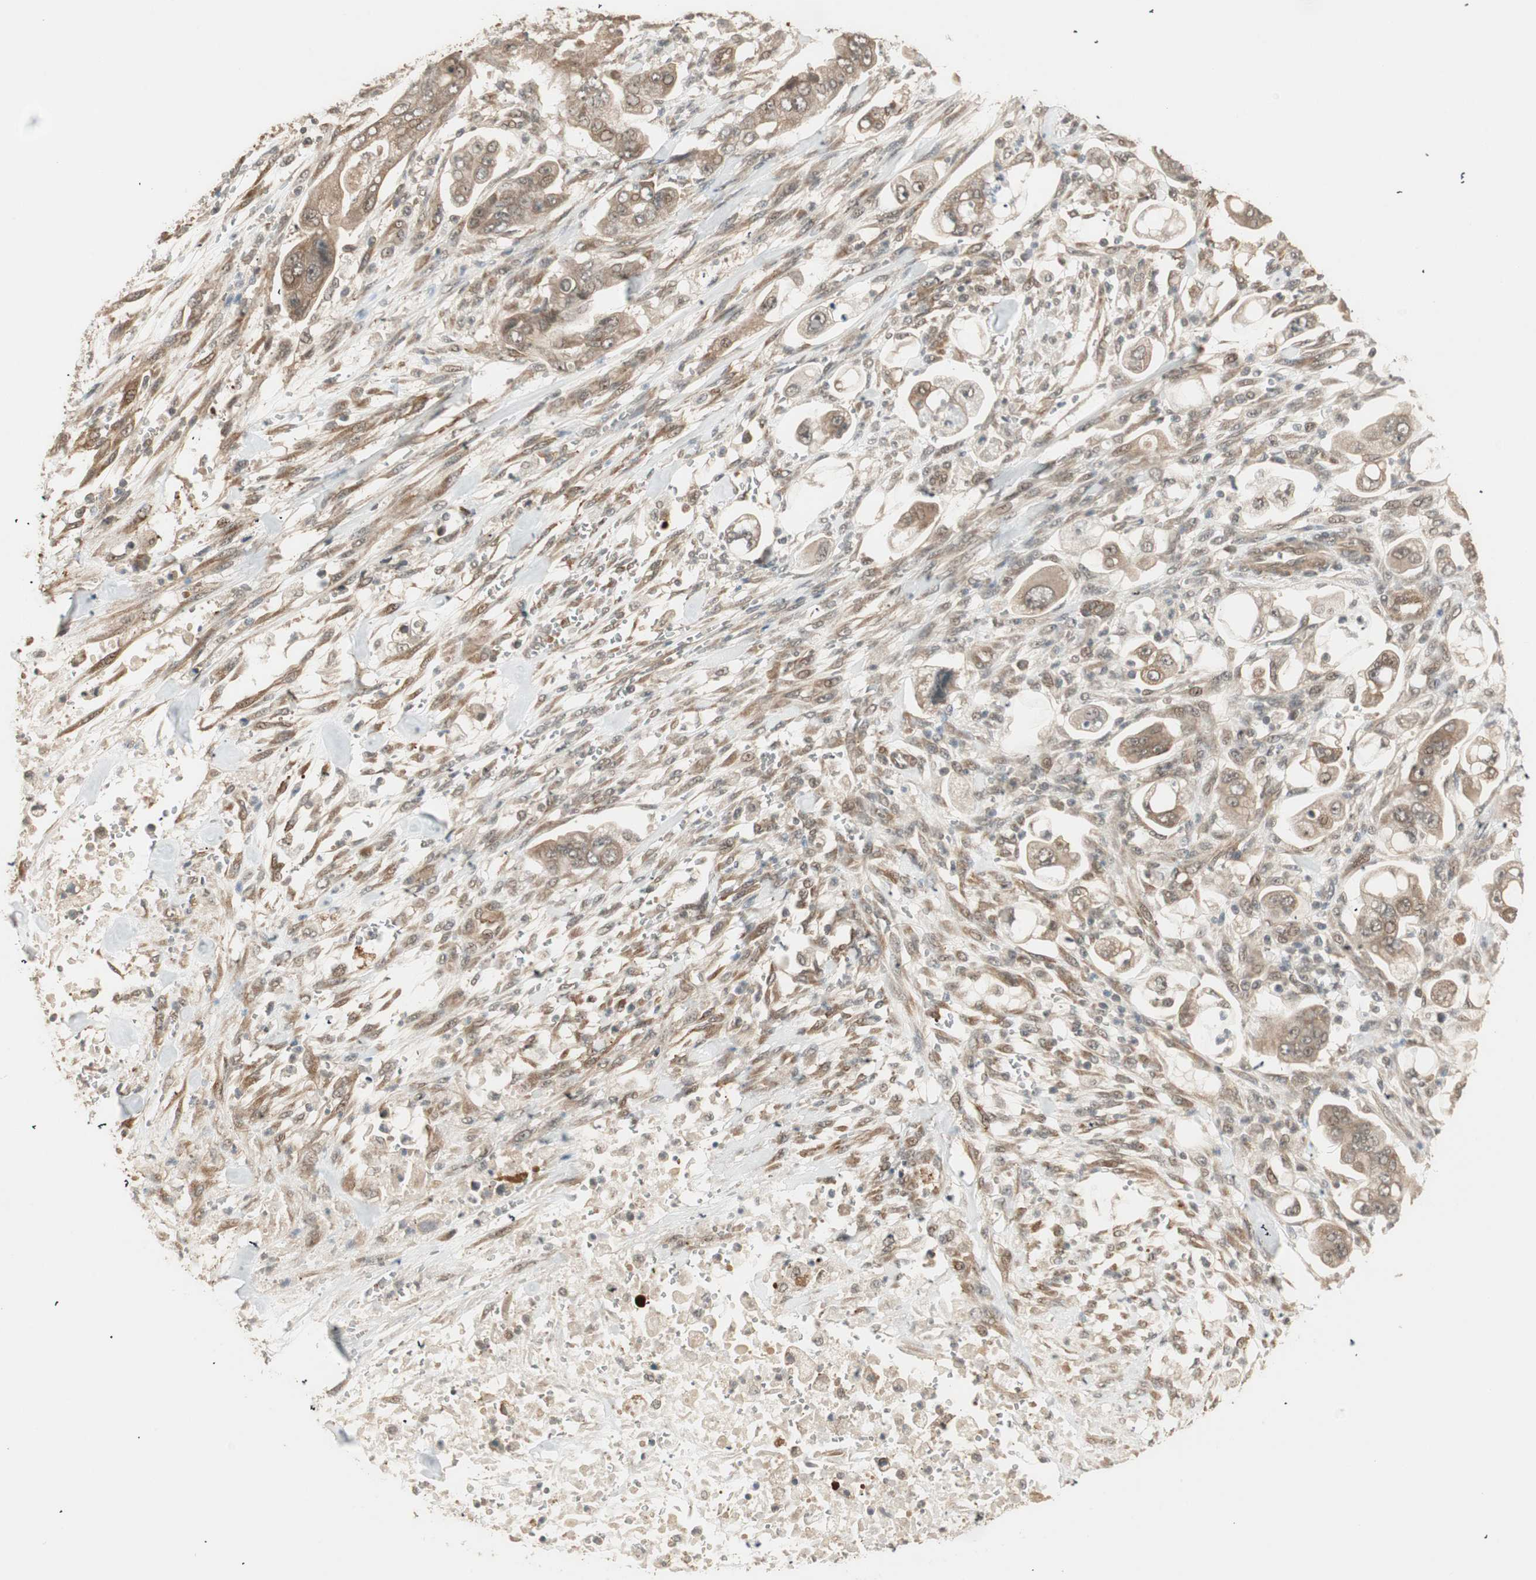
{"staining": {"intensity": "moderate", "quantity": ">75%", "location": "cytoplasmic/membranous"}, "tissue": "stomach cancer", "cell_type": "Tumor cells", "image_type": "cancer", "snomed": [{"axis": "morphology", "description": "Adenocarcinoma, NOS"}, {"axis": "topography", "description": "Stomach"}], "caption": "Immunohistochemistry of human stomach cancer exhibits medium levels of moderate cytoplasmic/membranous expression in approximately >75% of tumor cells.", "gene": "ZSCAN31", "patient": {"sex": "male", "age": 62}}